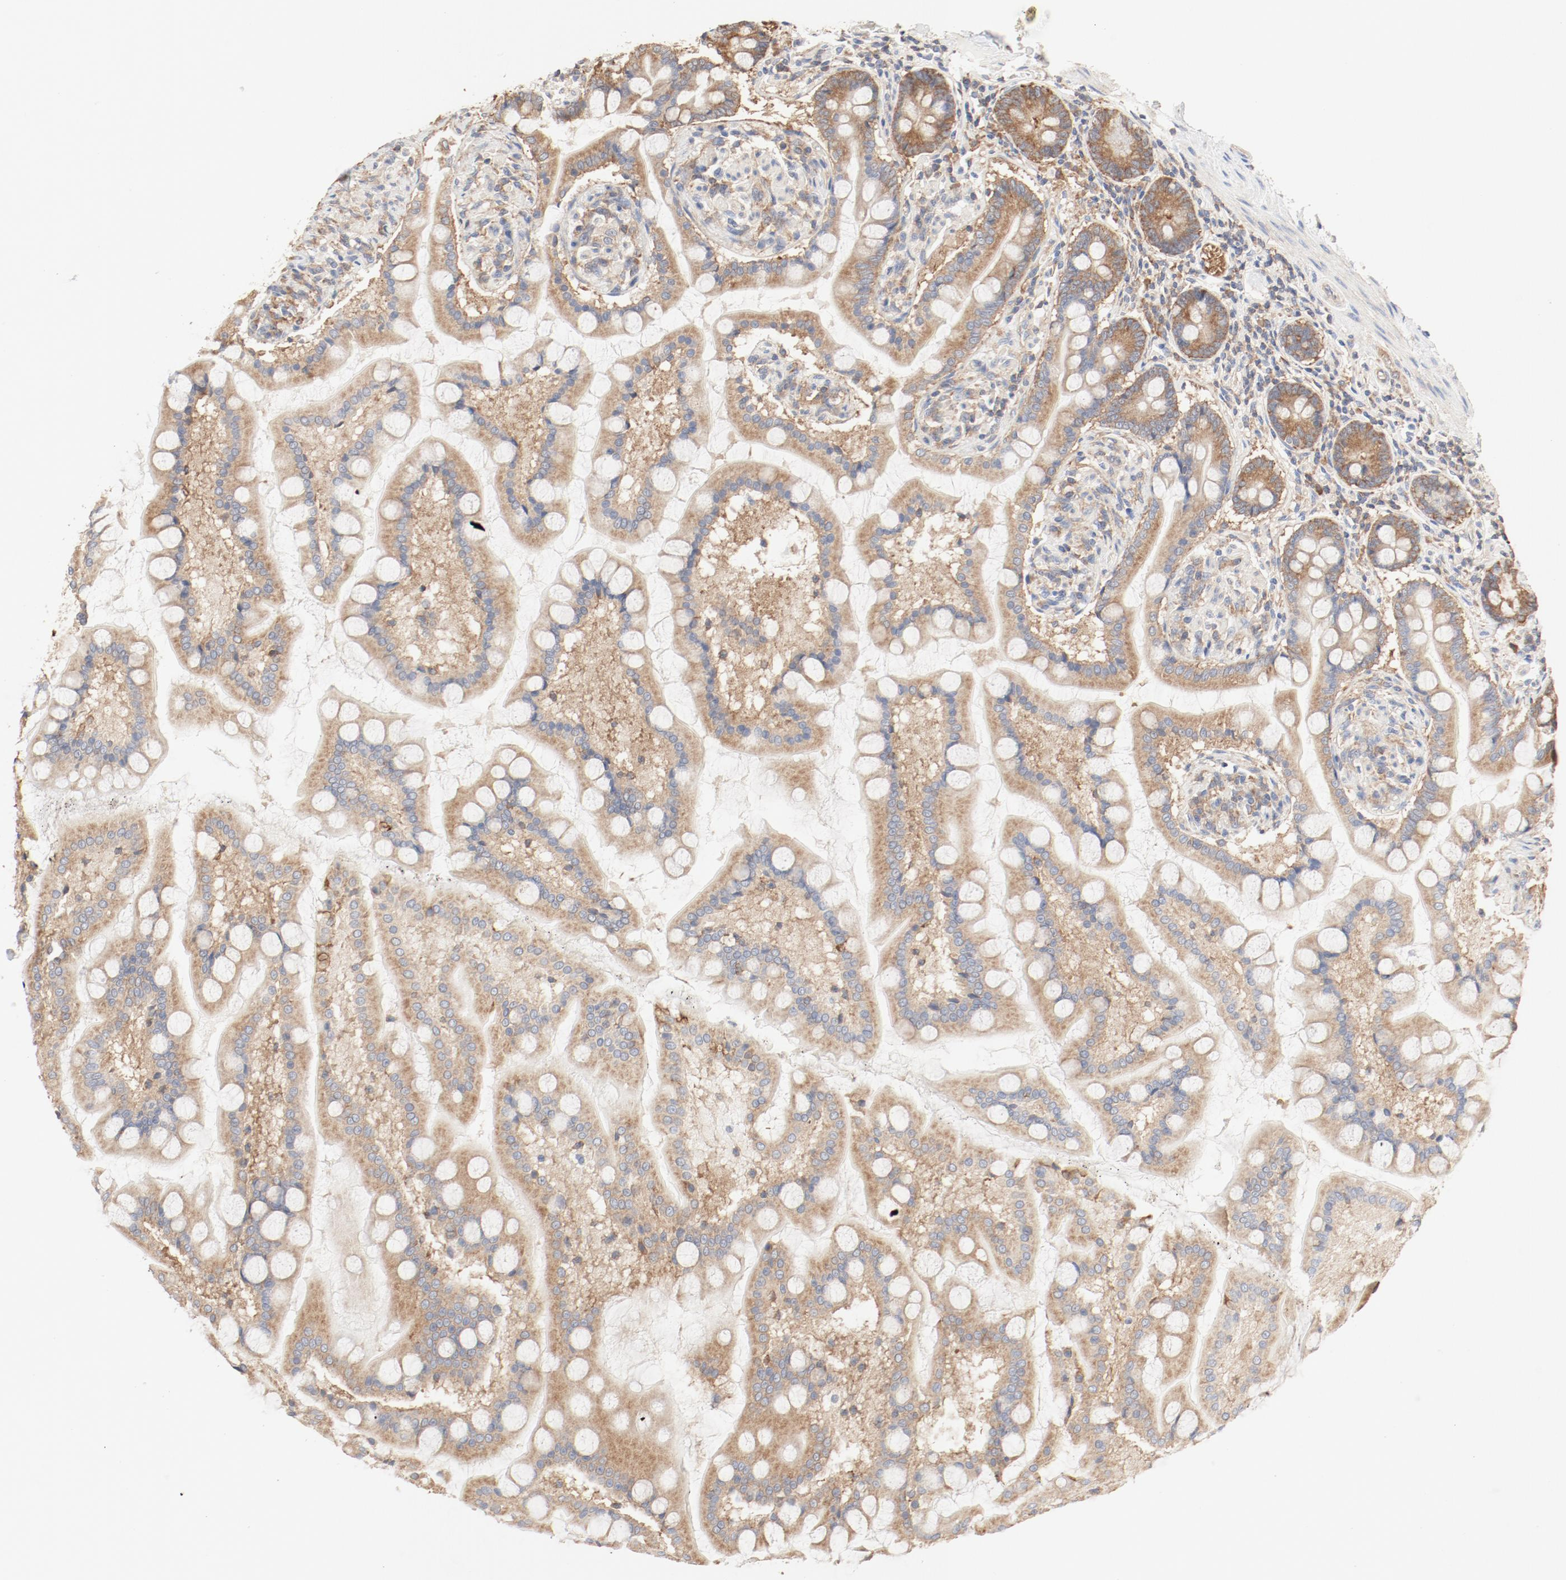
{"staining": {"intensity": "moderate", "quantity": ">75%", "location": "cytoplasmic/membranous"}, "tissue": "small intestine", "cell_type": "Glandular cells", "image_type": "normal", "snomed": [{"axis": "morphology", "description": "Normal tissue, NOS"}, {"axis": "topography", "description": "Small intestine"}], "caption": "The photomicrograph exhibits immunohistochemical staining of unremarkable small intestine. There is moderate cytoplasmic/membranous staining is appreciated in about >75% of glandular cells.", "gene": "RPS6", "patient": {"sex": "male", "age": 41}}